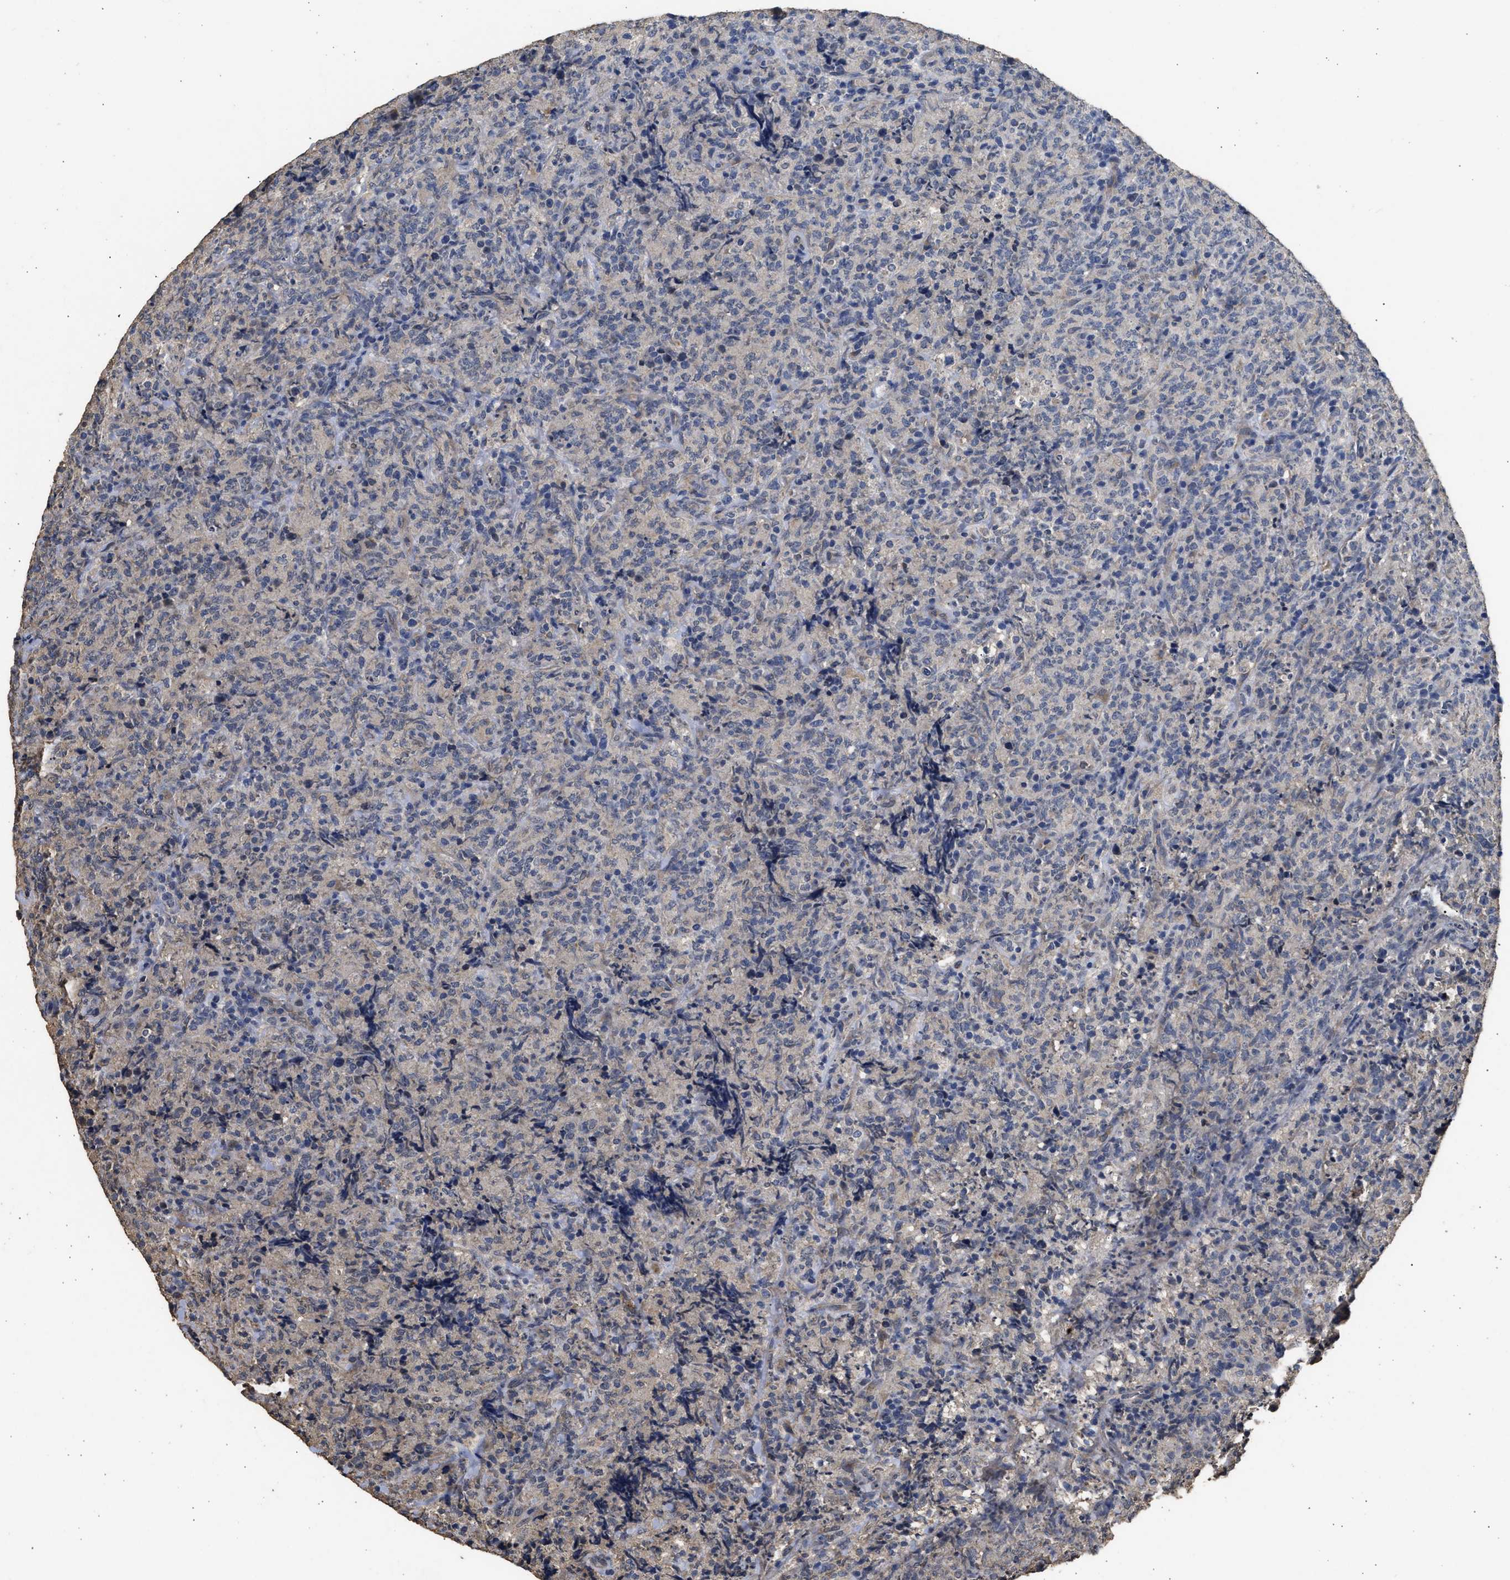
{"staining": {"intensity": "negative", "quantity": "none", "location": "none"}, "tissue": "lymphoma", "cell_type": "Tumor cells", "image_type": "cancer", "snomed": [{"axis": "morphology", "description": "Malignant lymphoma, non-Hodgkin's type, High grade"}, {"axis": "topography", "description": "Tonsil"}], "caption": "Immunohistochemistry (IHC) image of lymphoma stained for a protein (brown), which exhibits no expression in tumor cells. Brightfield microscopy of IHC stained with DAB (brown) and hematoxylin (blue), captured at high magnification.", "gene": "SPINT2", "patient": {"sex": "female", "age": 36}}